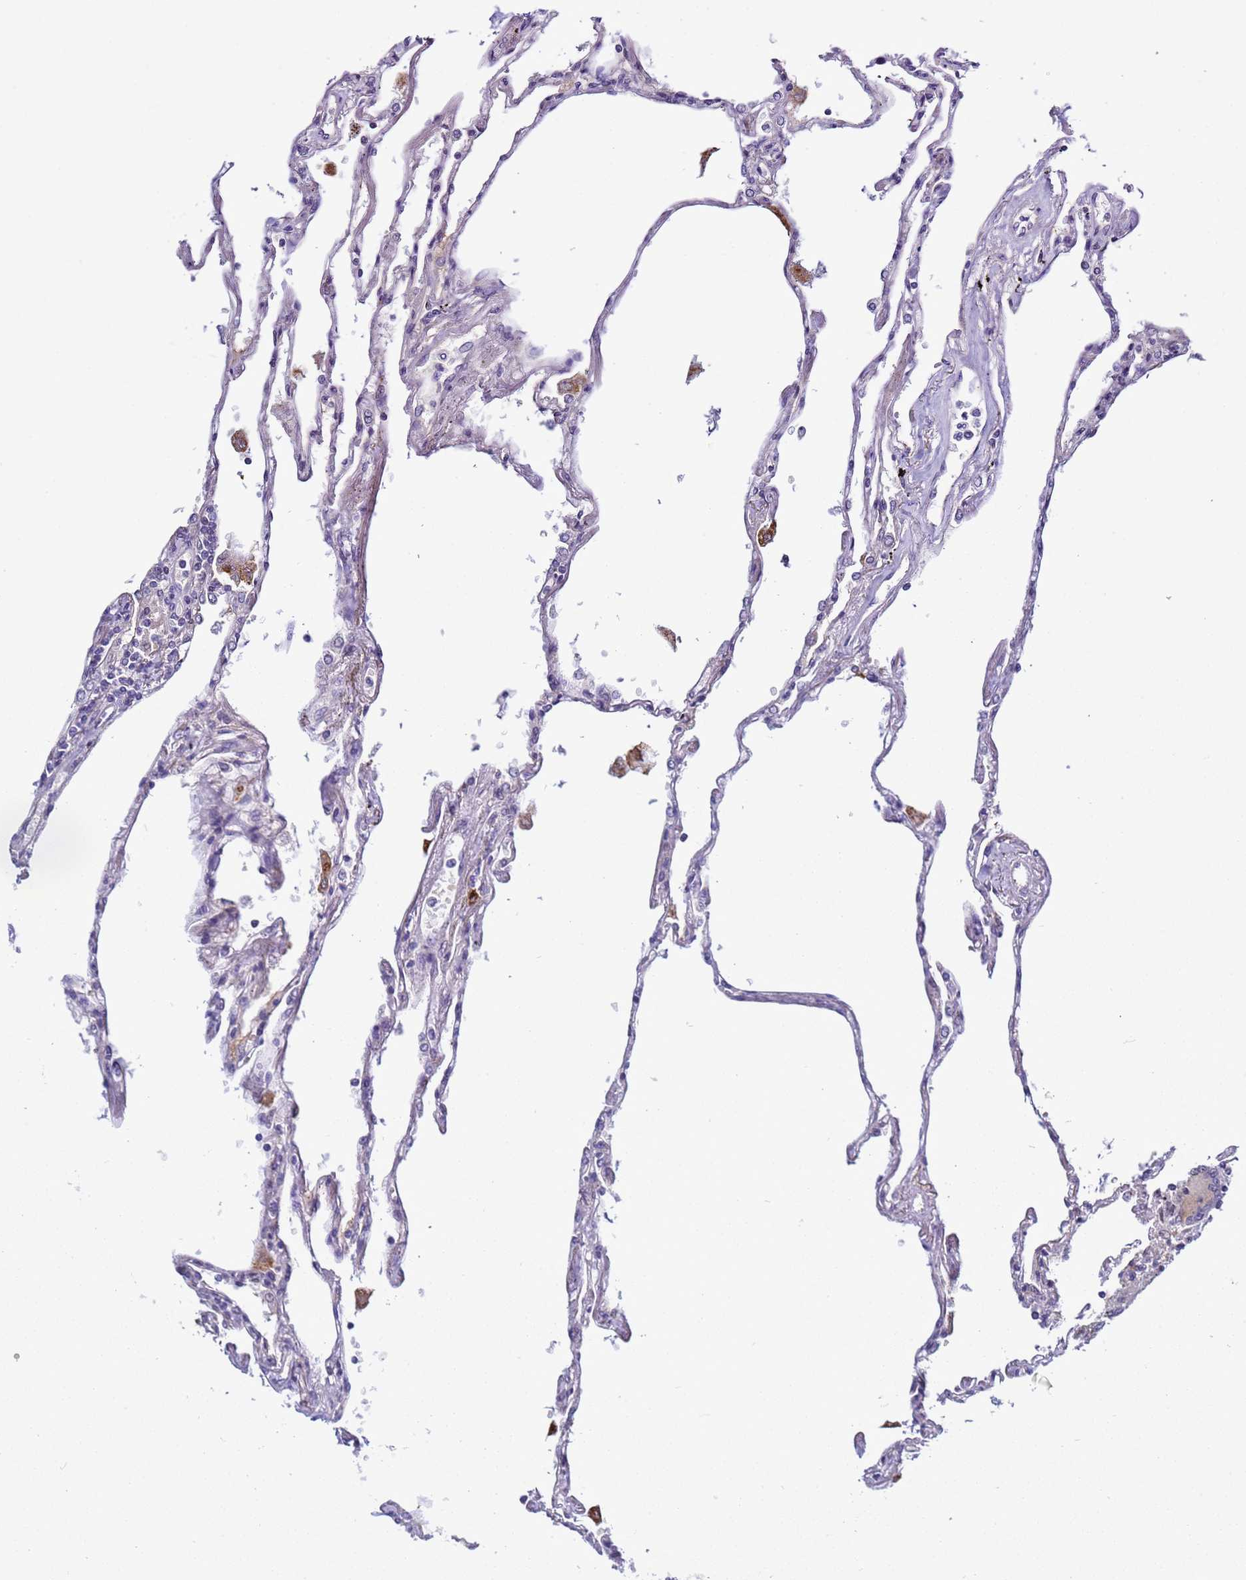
{"staining": {"intensity": "negative", "quantity": "none", "location": "none"}, "tissue": "lung", "cell_type": "Alveolar cells", "image_type": "normal", "snomed": [{"axis": "morphology", "description": "Normal tissue, NOS"}, {"axis": "topography", "description": "Lung"}], "caption": "The micrograph demonstrates no significant expression in alveolar cells of lung.", "gene": "NAT1", "patient": {"sex": "female", "age": 67}}